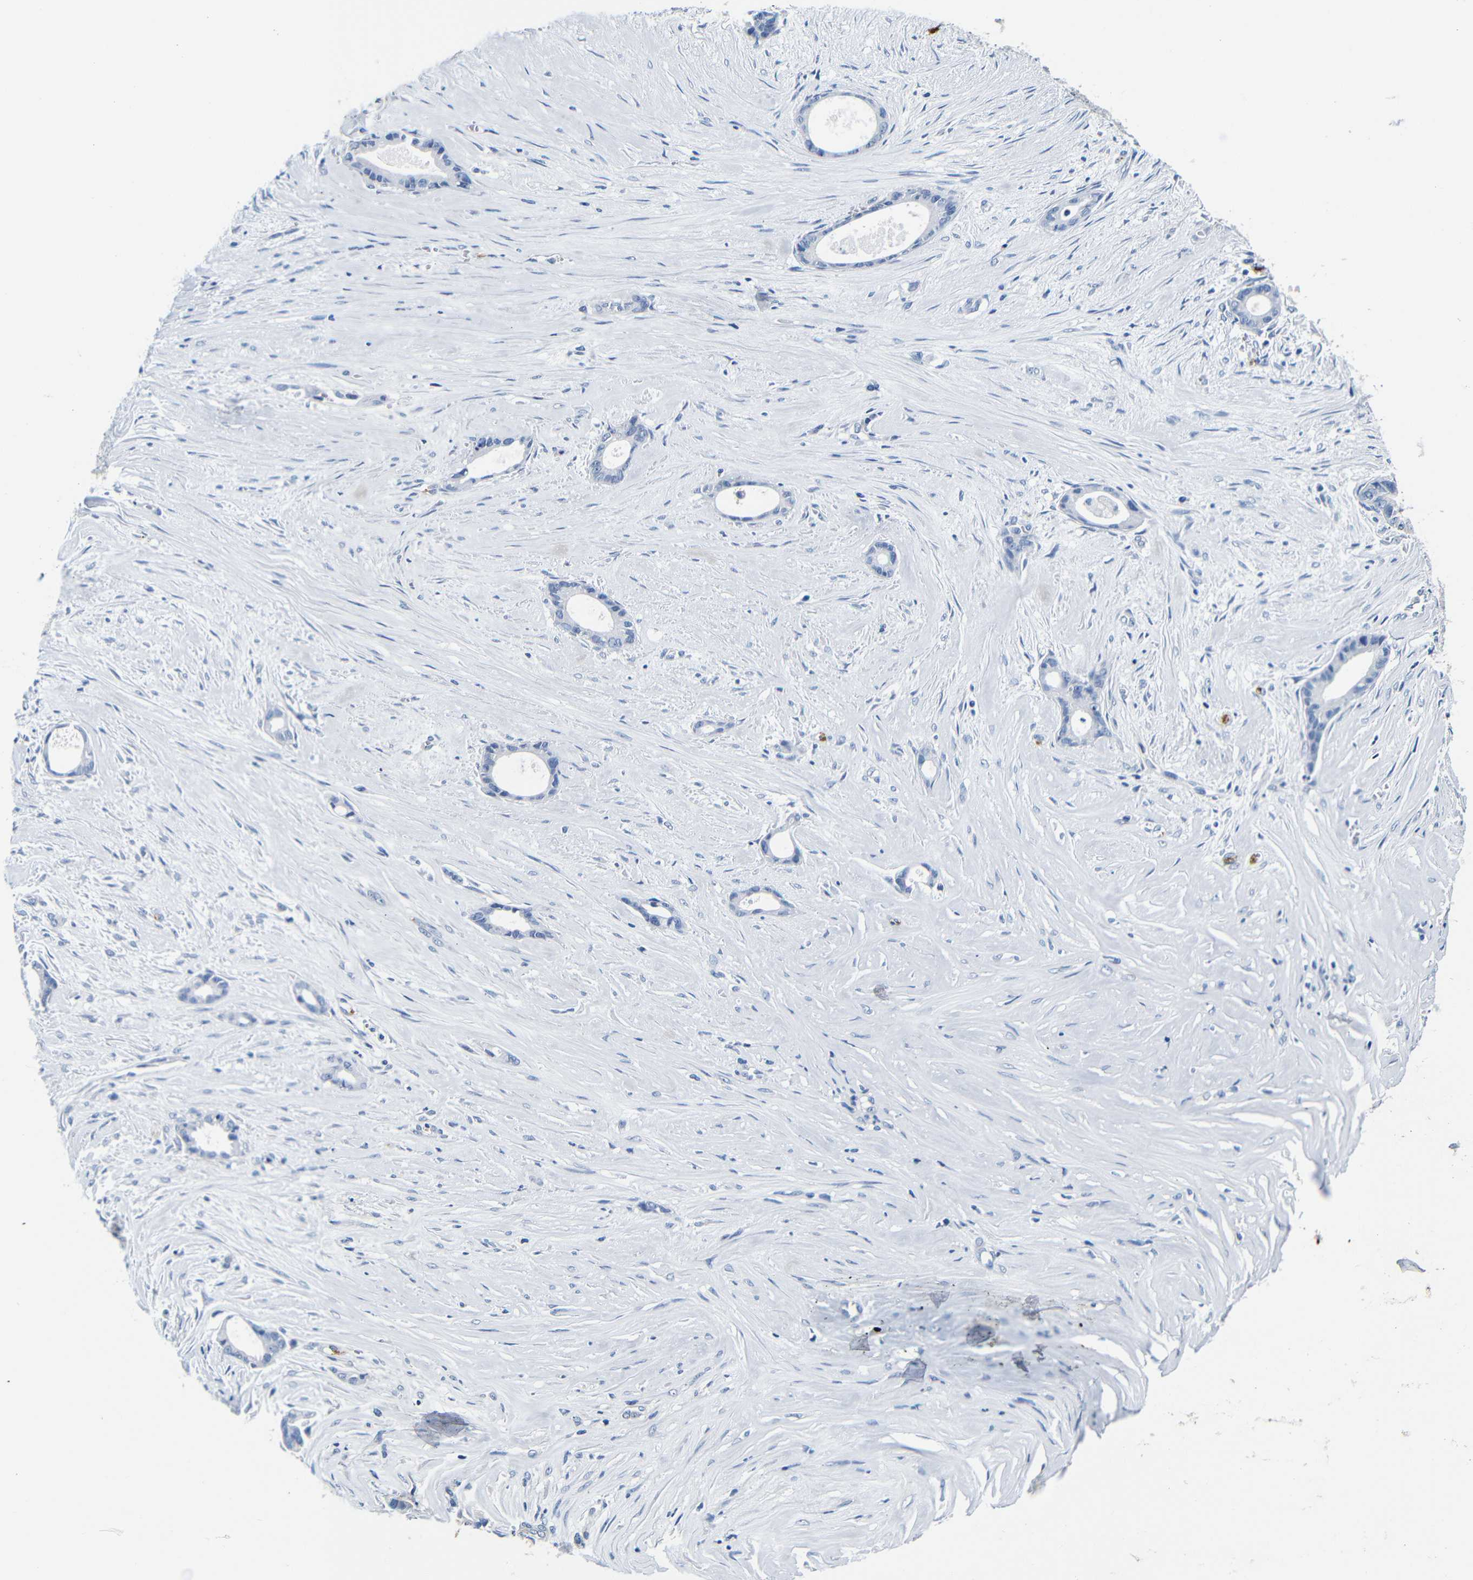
{"staining": {"intensity": "negative", "quantity": "none", "location": "none"}, "tissue": "liver cancer", "cell_type": "Tumor cells", "image_type": "cancer", "snomed": [{"axis": "morphology", "description": "Cholangiocarcinoma"}, {"axis": "topography", "description": "Liver"}], "caption": "Immunohistochemistry (IHC) of human liver cancer exhibits no staining in tumor cells.", "gene": "GP1BA", "patient": {"sex": "female", "age": 55}}